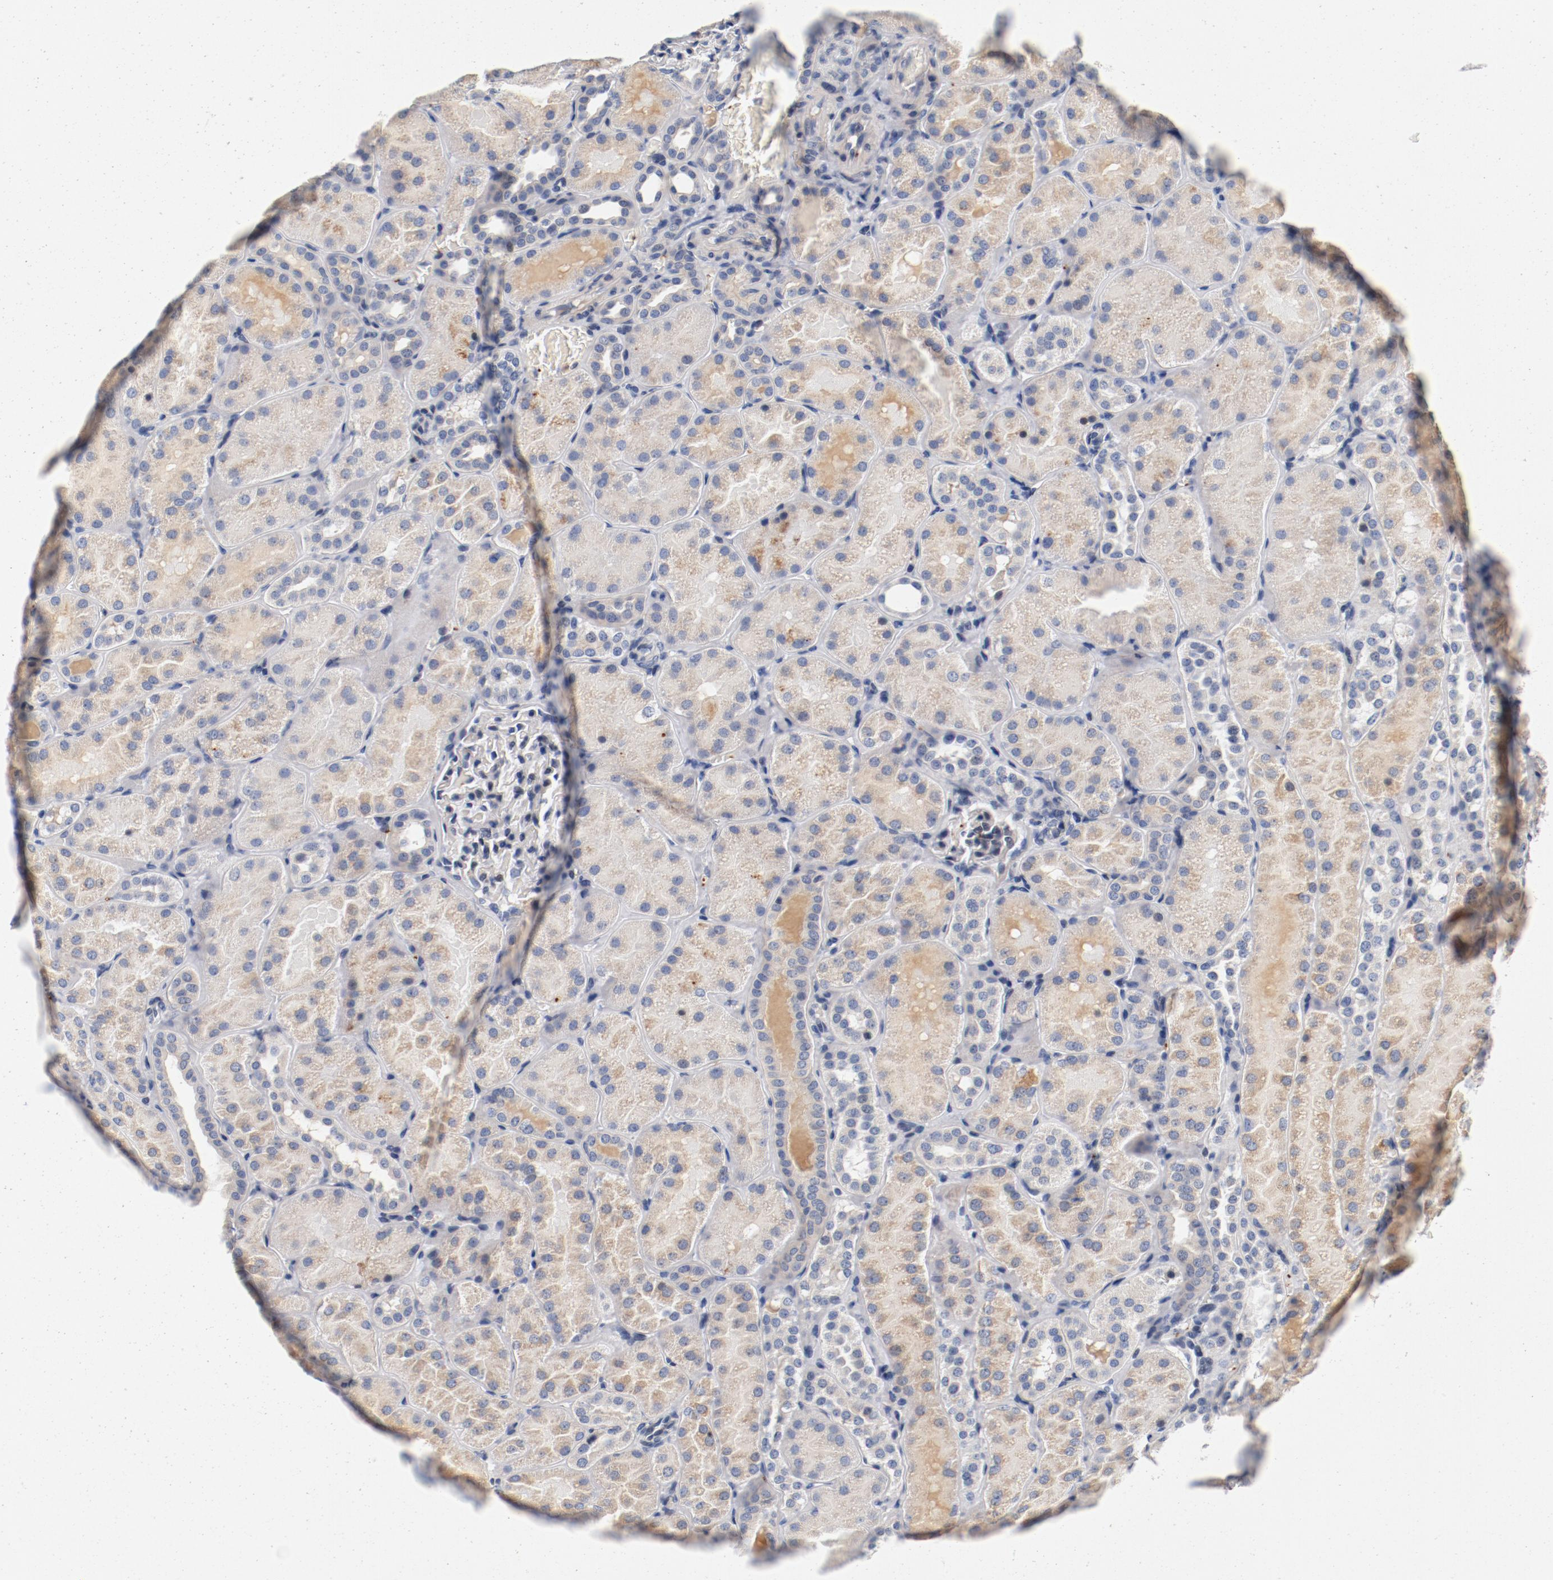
{"staining": {"intensity": "negative", "quantity": "none", "location": "none"}, "tissue": "kidney", "cell_type": "Cells in glomeruli", "image_type": "normal", "snomed": [{"axis": "morphology", "description": "Normal tissue, NOS"}, {"axis": "topography", "description": "Kidney"}], "caption": "Cells in glomeruli are negative for brown protein staining in benign kidney. (IHC, brightfield microscopy, high magnification).", "gene": "PIM1", "patient": {"sex": "male", "age": 28}}